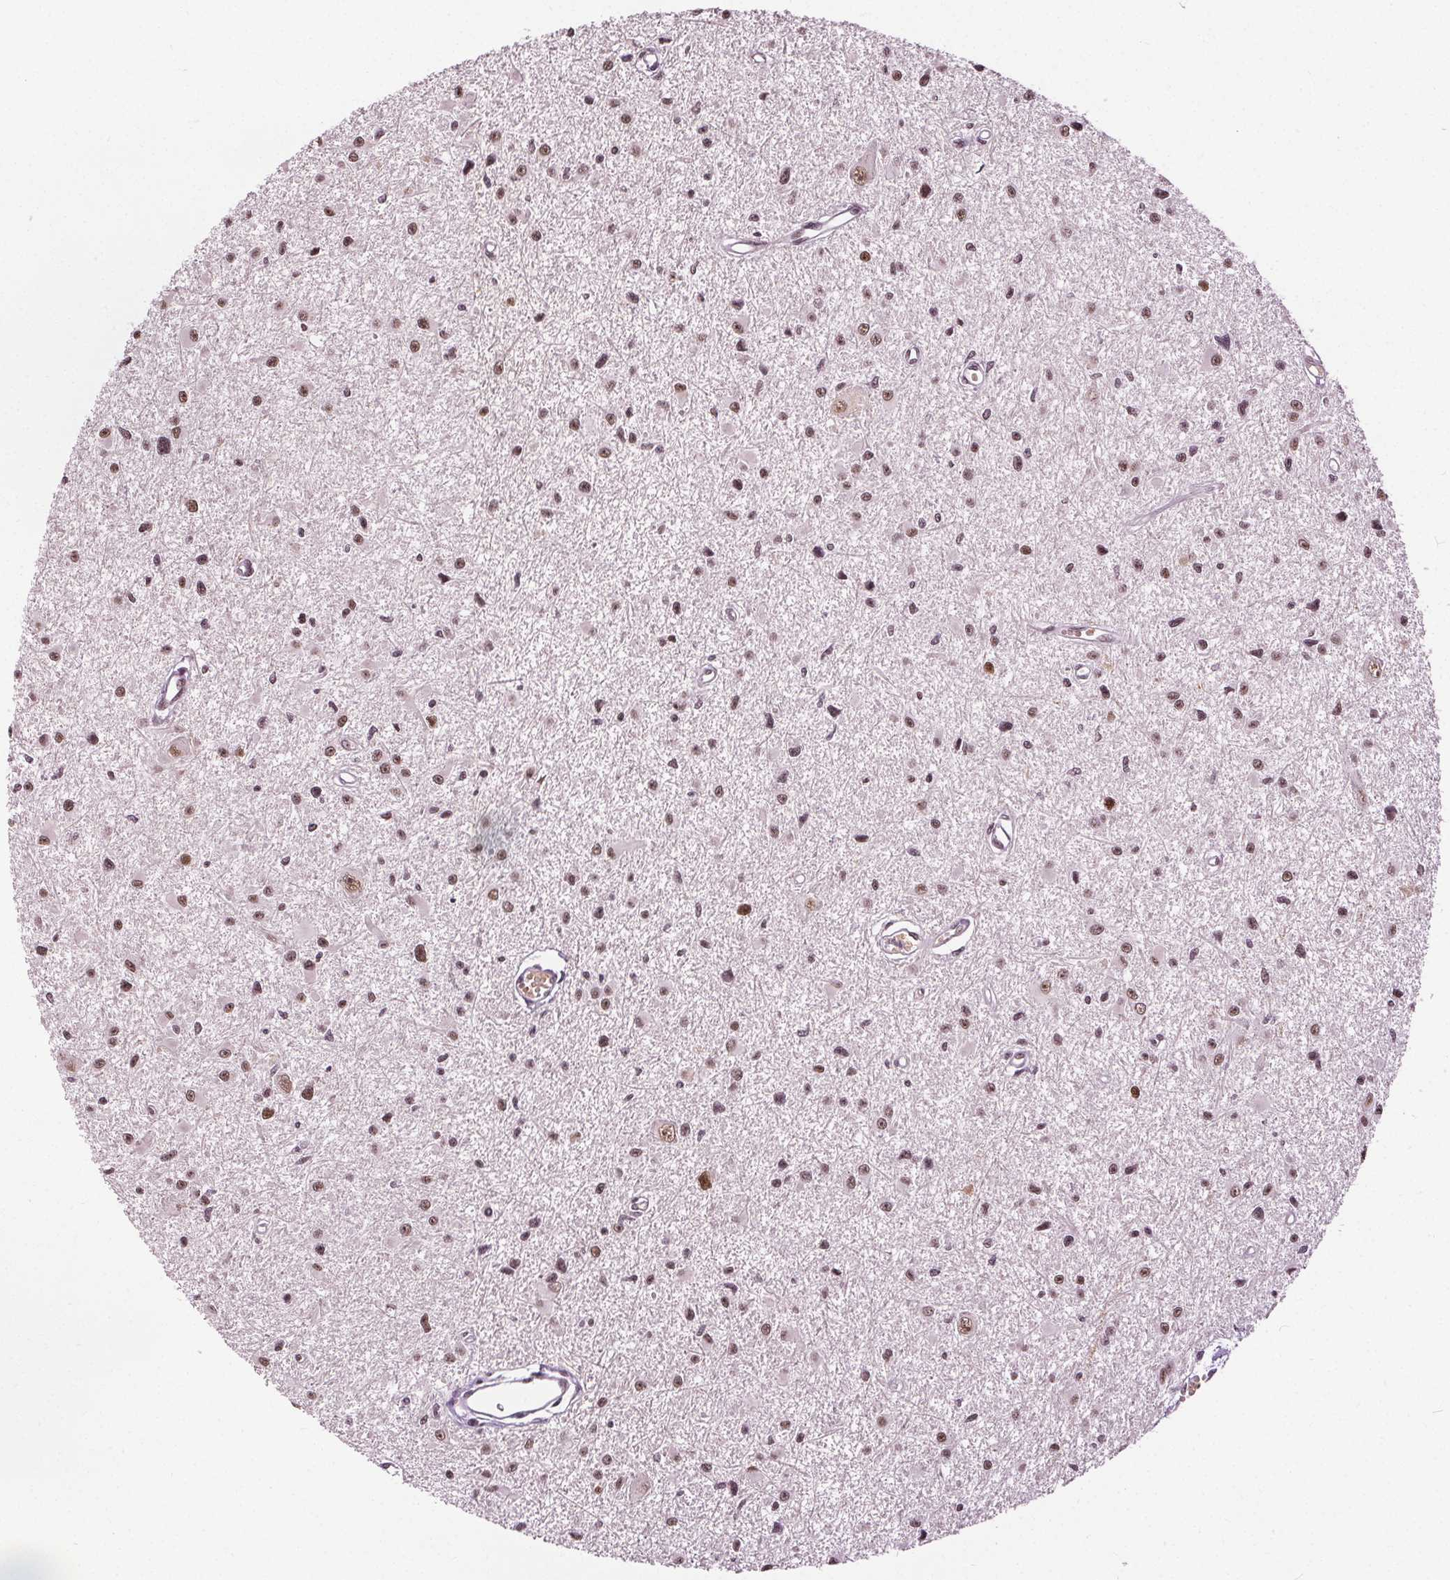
{"staining": {"intensity": "moderate", "quantity": ">75%", "location": "nuclear"}, "tissue": "glioma", "cell_type": "Tumor cells", "image_type": "cancer", "snomed": [{"axis": "morphology", "description": "Glioma, malignant, High grade"}, {"axis": "topography", "description": "Brain"}], "caption": "Immunohistochemical staining of glioma reveals moderate nuclear protein expression in about >75% of tumor cells.", "gene": "IWS1", "patient": {"sex": "male", "age": 54}}